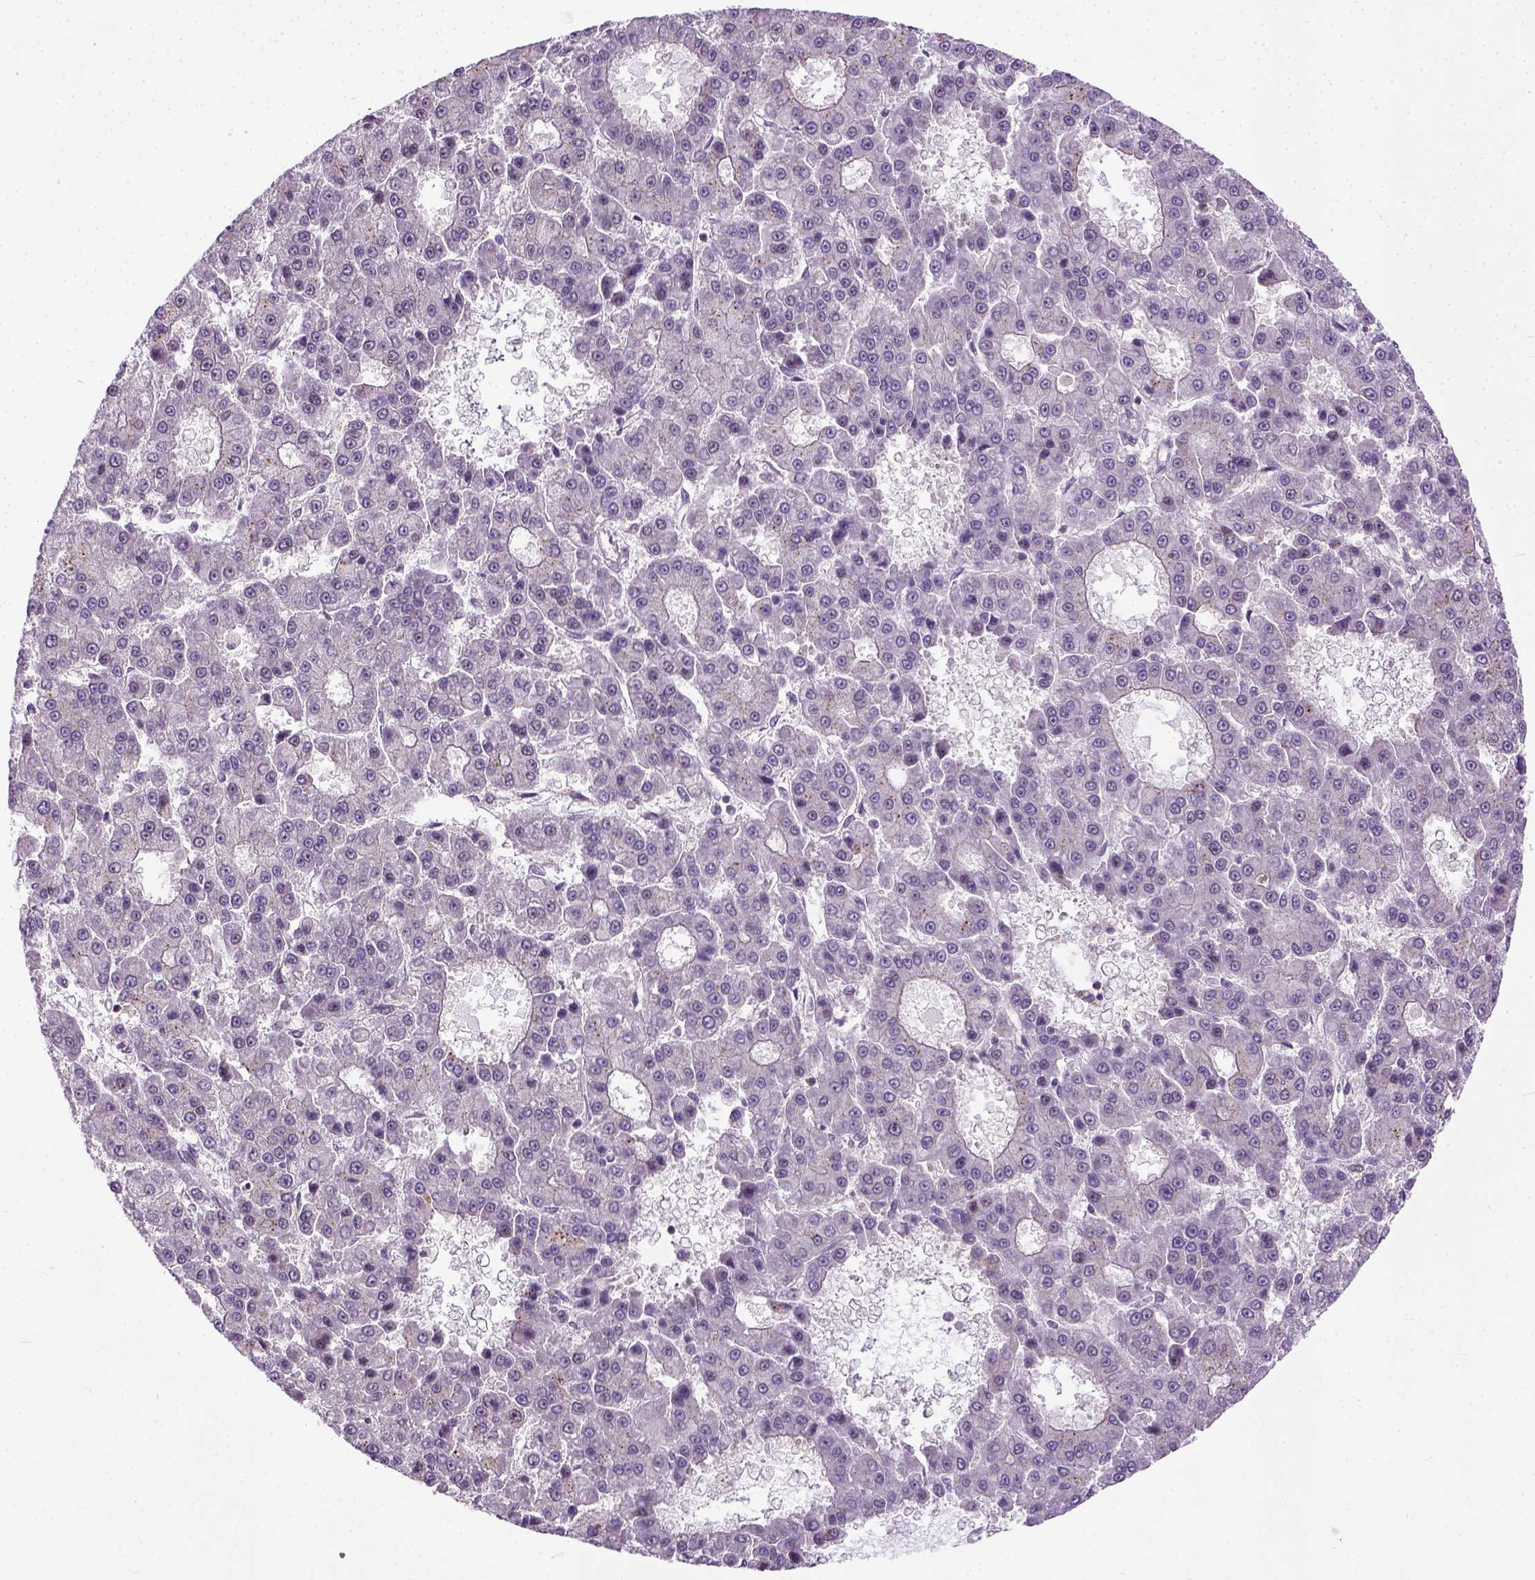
{"staining": {"intensity": "negative", "quantity": "none", "location": "none"}, "tissue": "liver cancer", "cell_type": "Tumor cells", "image_type": "cancer", "snomed": [{"axis": "morphology", "description": "Carcinoma, Hepatocellular, NOS"}, {"axis": "topography", "description": "Liver"}], "caption": "Histopathology image shows no significant protein staining in tumor cells of liver cancer (hepatocellular carcinoma).", "gene": "UBA3", "patient": {"sex": "male", "age": 70}}